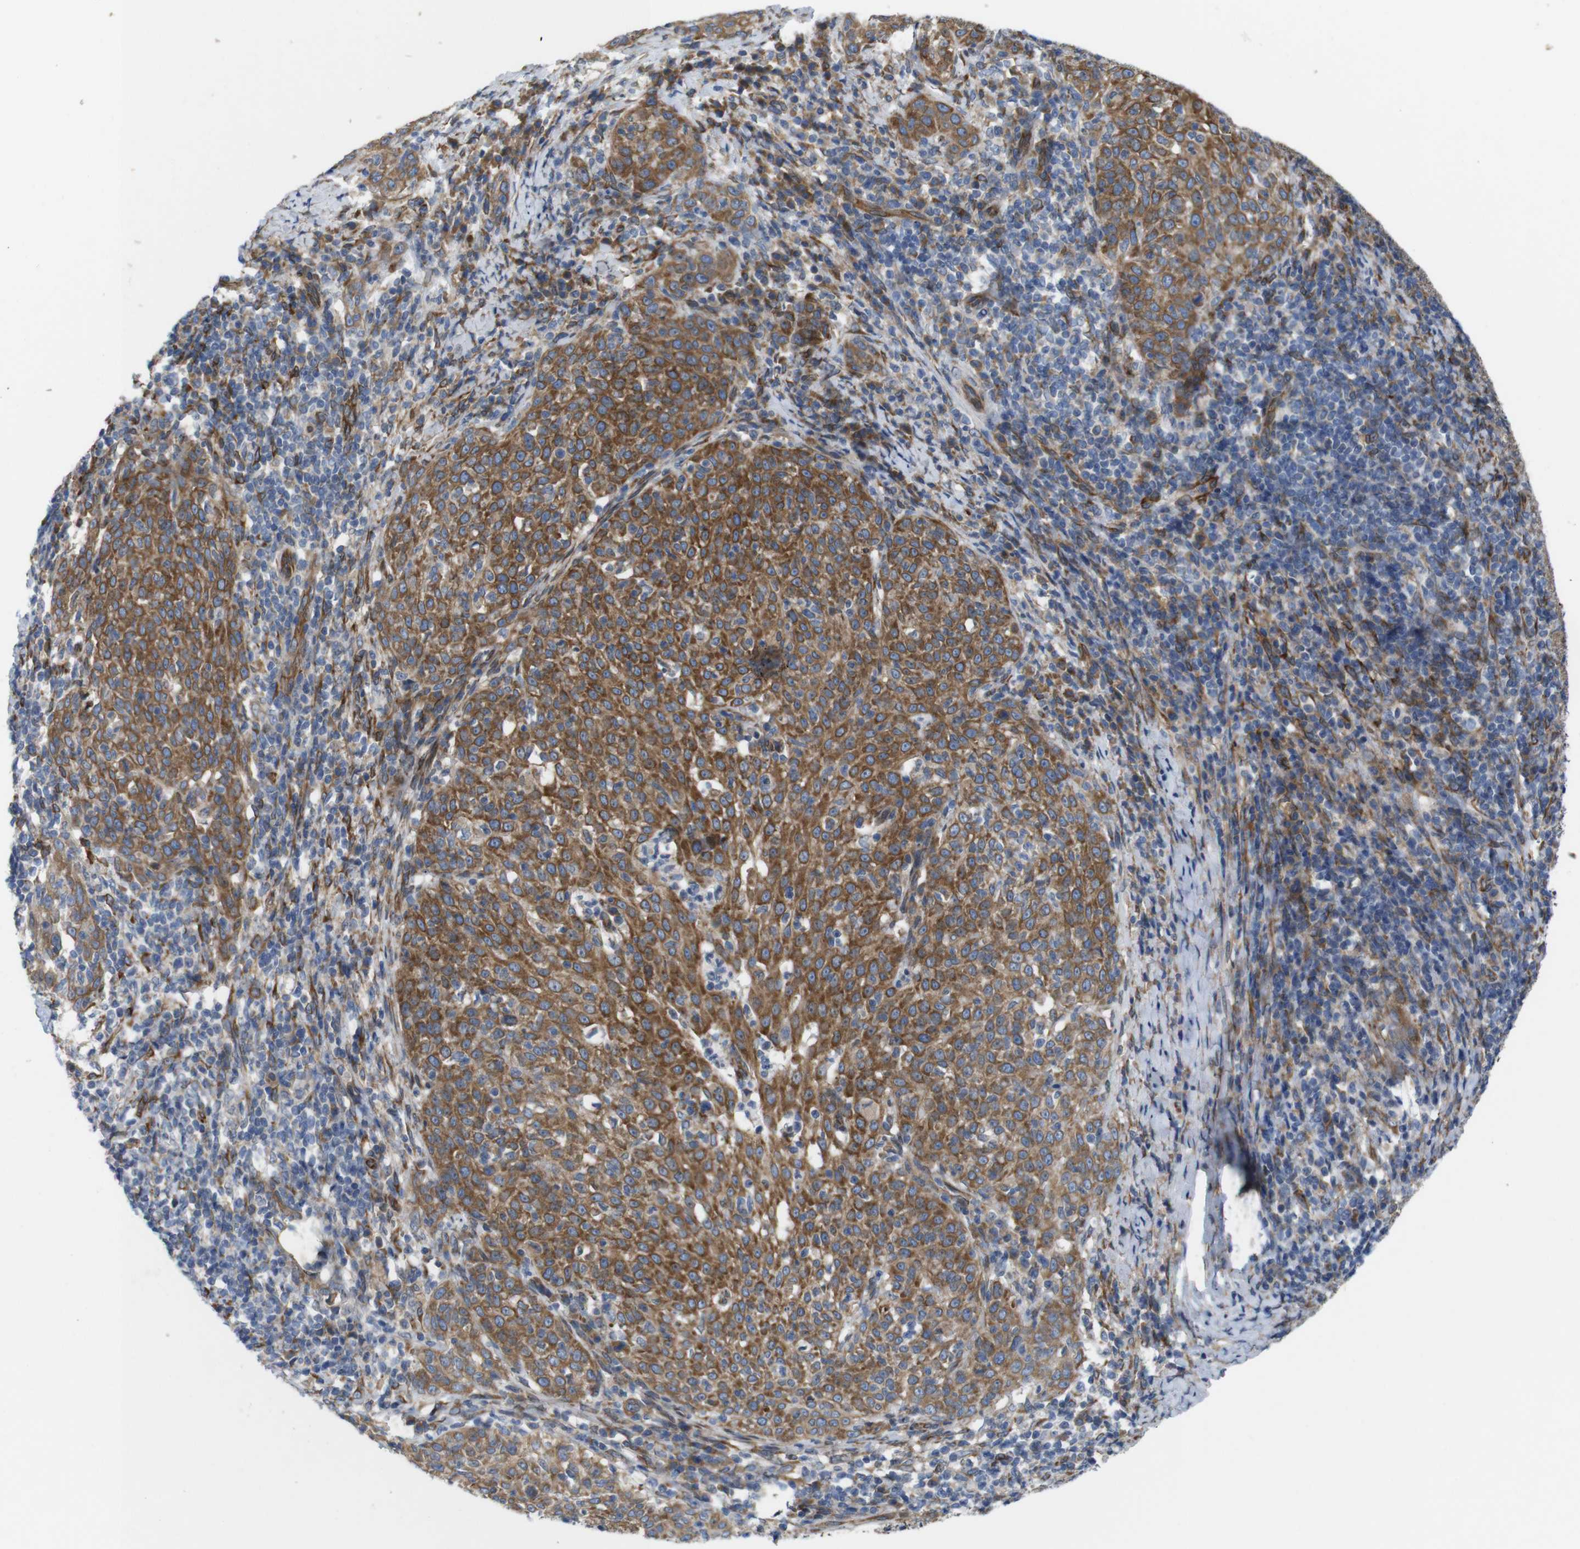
{"staining": {"intensity": "moderate", "quantity": ">75%", "location": "cytoplasmic/membranous"}, "tissue": "cervical cancer", "cell_type": "Tumor cells", "image_type": "cancer", "snomed": [{"axis": "morphology", "description": "Squamous cell carcinoma, NOS"}, {"axis": "topography", "description": "Cervix"}], "caption": "Immunohistochemical staining of human cervical squamous cell carcinoma shows medium levels of moderate cytoplasmic/membranous protein positivity in approximately >75% of tumor cells.", "gene": "HACD3", "patient": {"sex": "female", "age": 51}}